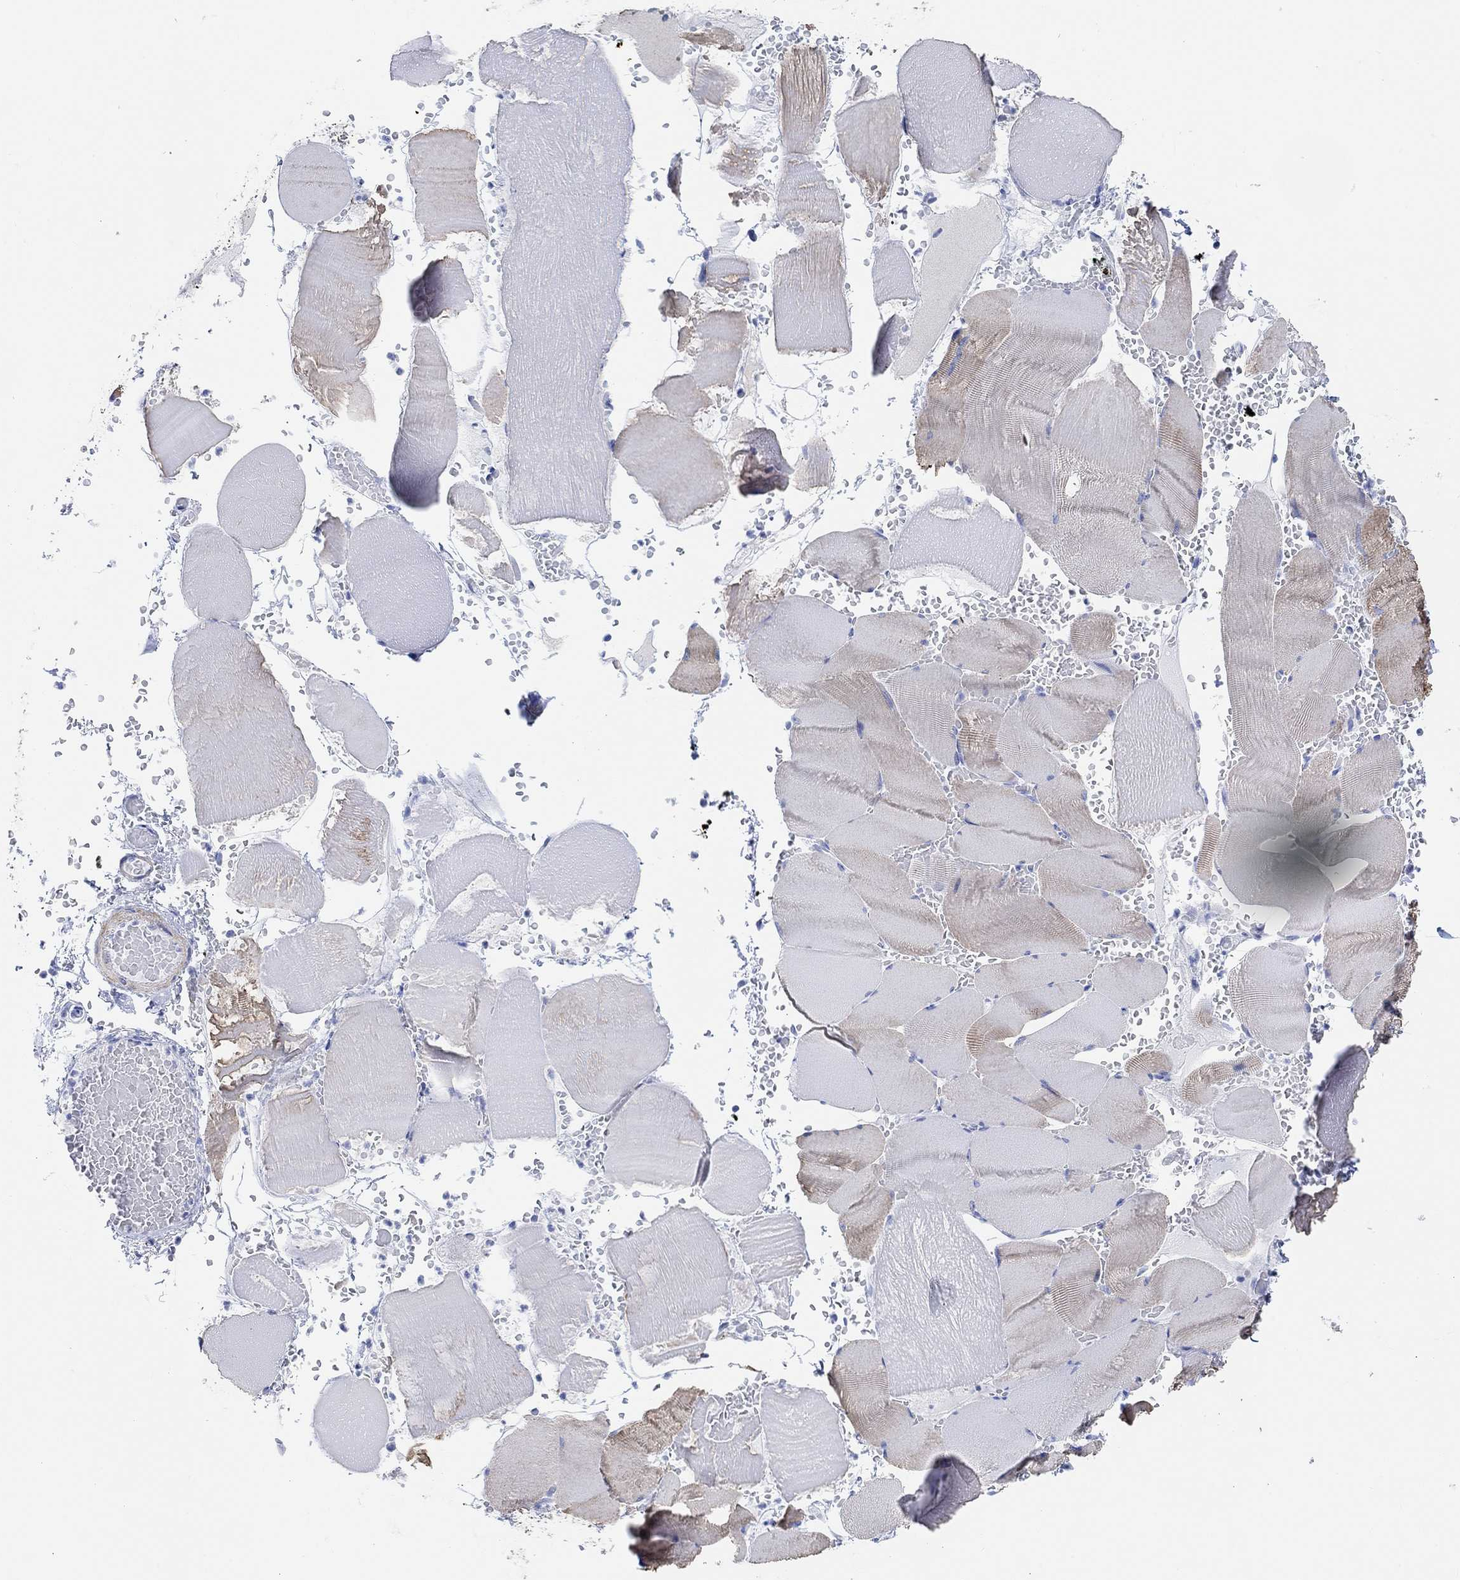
{"staining": {"intensity": "moderate", "quantity": "<25%", "location": "cytoplasmic/membranous"}, "tissue": "skeletal muscle", "cell_type": "Myocytes", "image_type": "normal", "snomed": [{"axis": "morphology", "description": "Normal tissue, NOS"}, {"axis": "topography", "description": "Skeletal muscle"}], "caption": "Immunohistochemistry (IHC) staining of unremarkable skeletal muscle, which displays low levels of moderate cytoplasmic/membranous staining in approximately <25% of myocytes indicating moderate cytoplasmic/membranous protein expression. The staining was performed using DAB (brown) for protein detection and nuclei were counterstained in hematoxylin (blue).", "gene": "ANKRD33", "patient": {"sex": "male", "age": 56}}